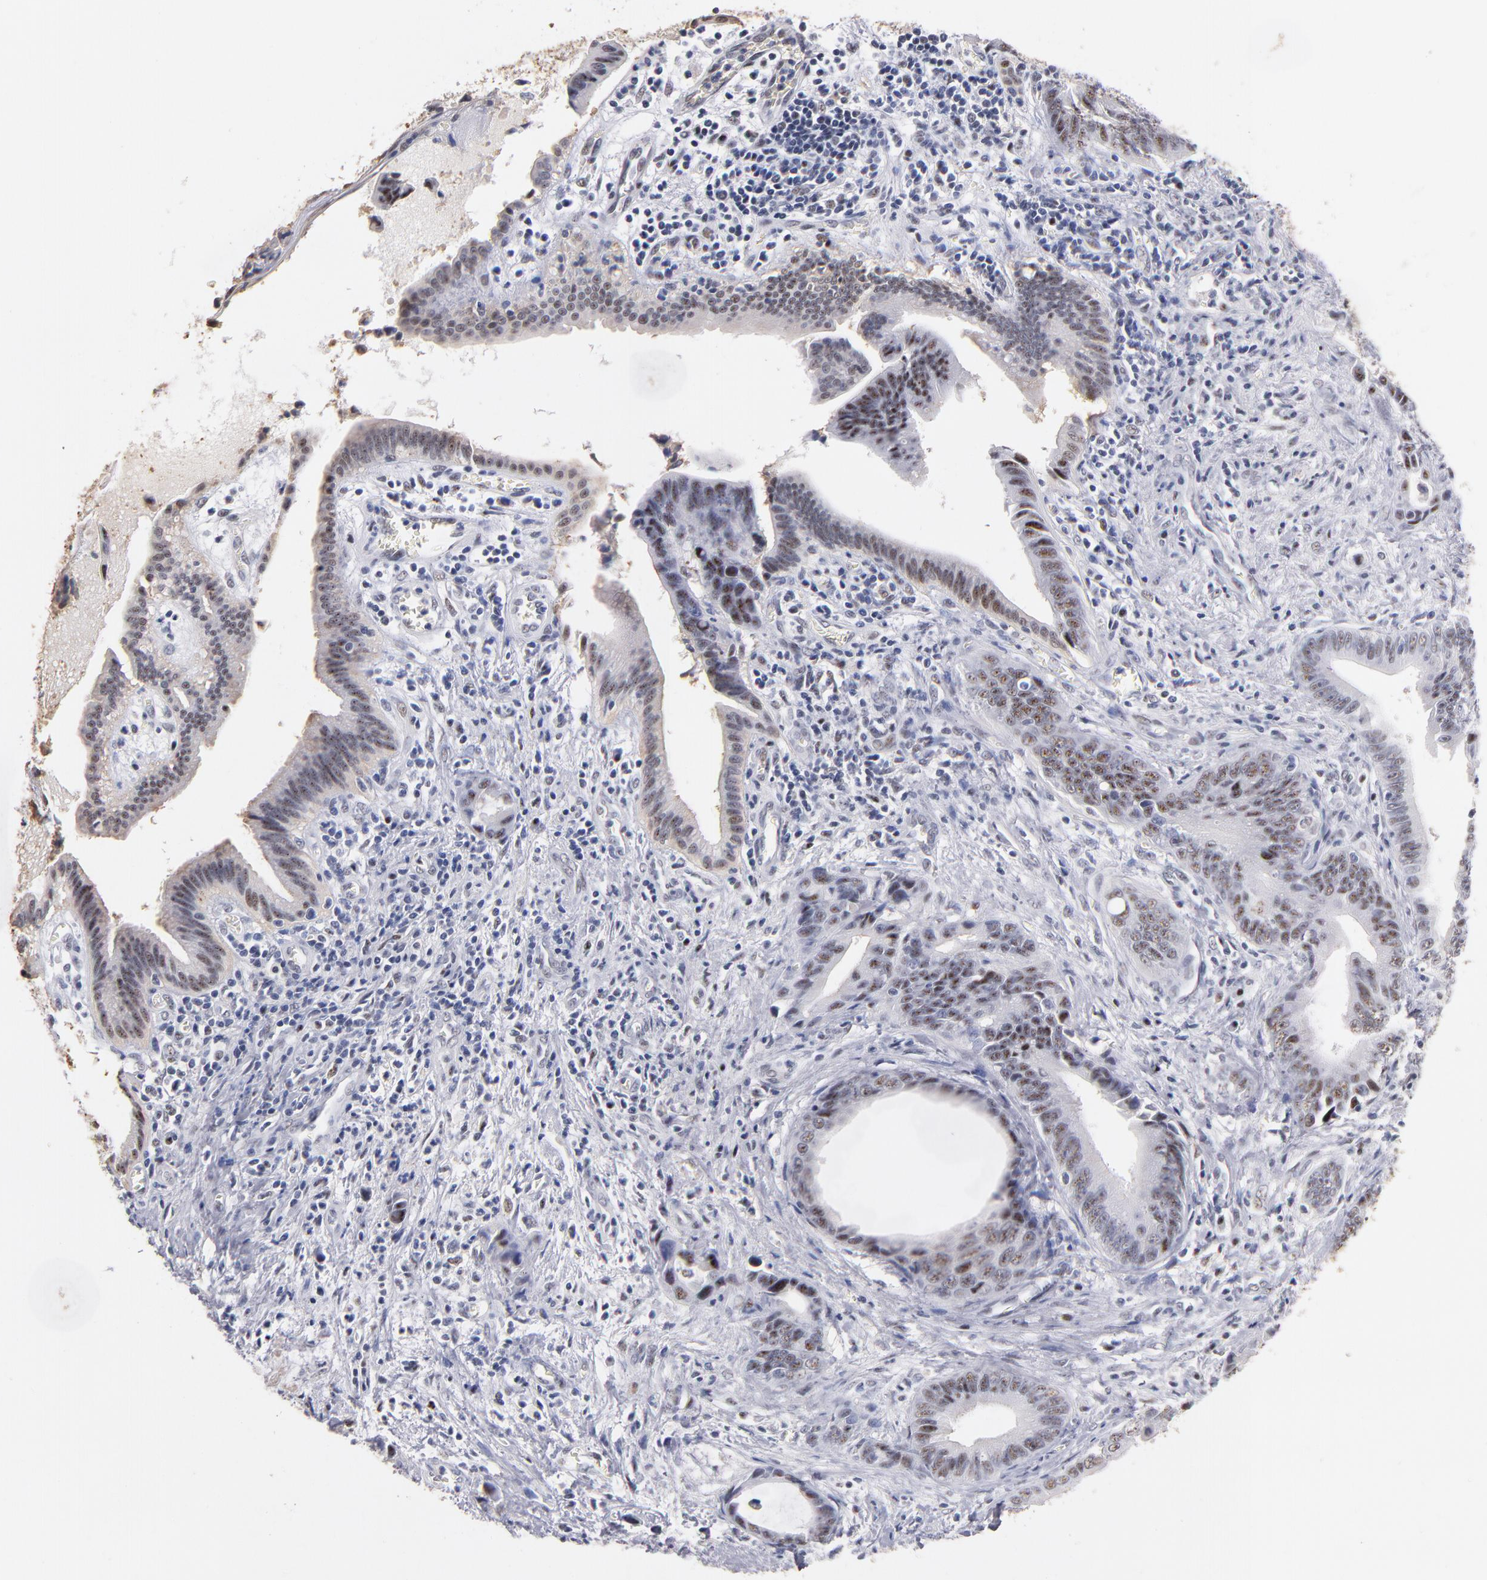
{"staining": {"intensity": "moderate", "quantity": "25%-75%", "location": "nuclear"}, "tissue": "liver cancer", "cell_type": "Tumor cells", "image_type": "cancer", "snomed": [{"axis": "morphology", "description": "Cholangiocarcinoma"}, {"axis": "topography", "description": "Liver"}], "caption": "Immunohistochemistry of cholangiocarcinoma (liver) shows medium levels of moderate nuclear positivity in about 25%-75% of tumor cells. (brown staining indicates protein expression, while blue staining denotes nuclei).", "gene": "RAF1", "patient": {"sex": "female", "age": 55}}